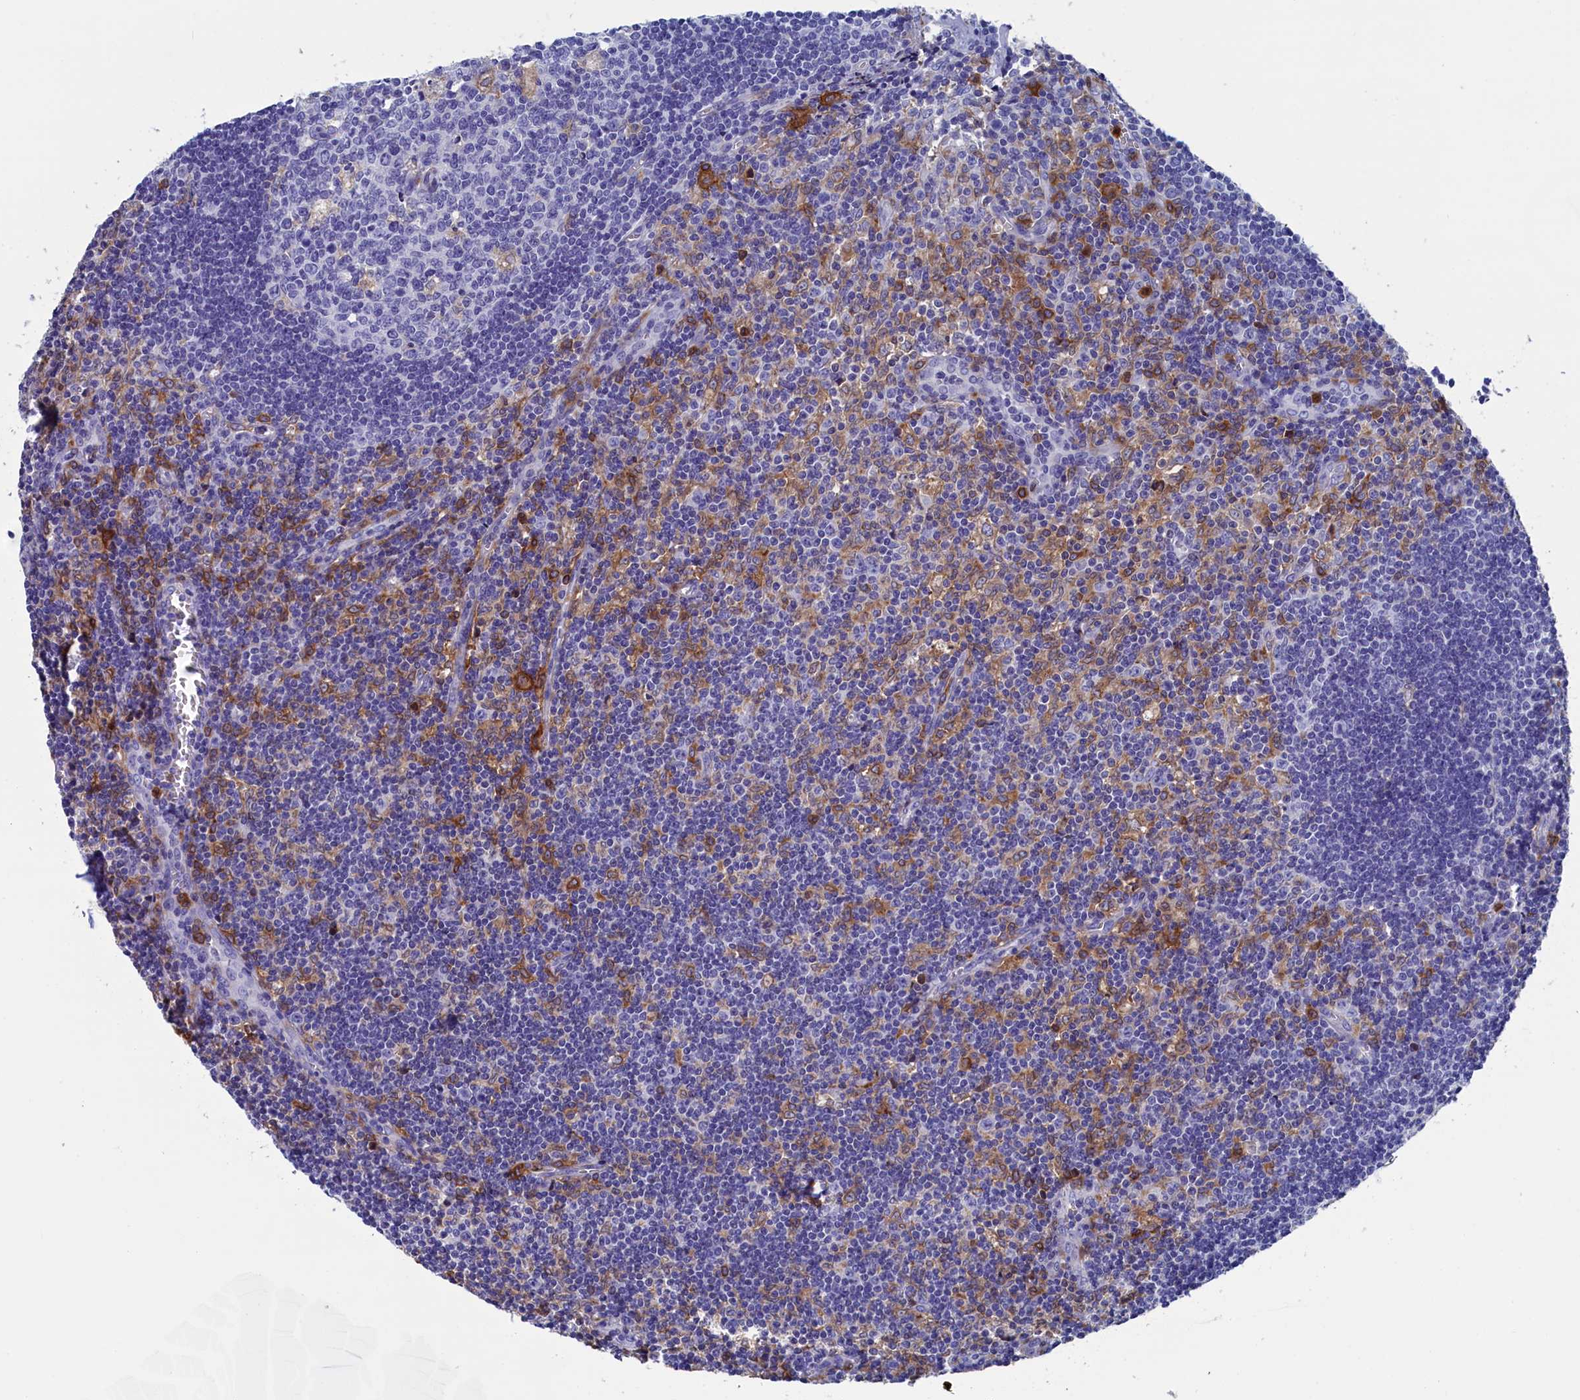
{"staining": {"intensity": "weak", "quantity": "<25%", "location": "cytoplasmic/membranous"}, "tissue": "lymph node", "cell_type": "Germinal center cells", "image_type": "normal", "snomed": [{"axis": "morphology", "description": "Normal tissue, NOS"}, {"axis": "topography", "description": "Lymph node"}], "caption": "A high-resolution histopathology image shows immunohistochemistry staining of normal lymph node, which demonstrates no significant staining in germinal center cells.", "gene": "TYROBP", "patient": {"sex": "male", "age": 58}}